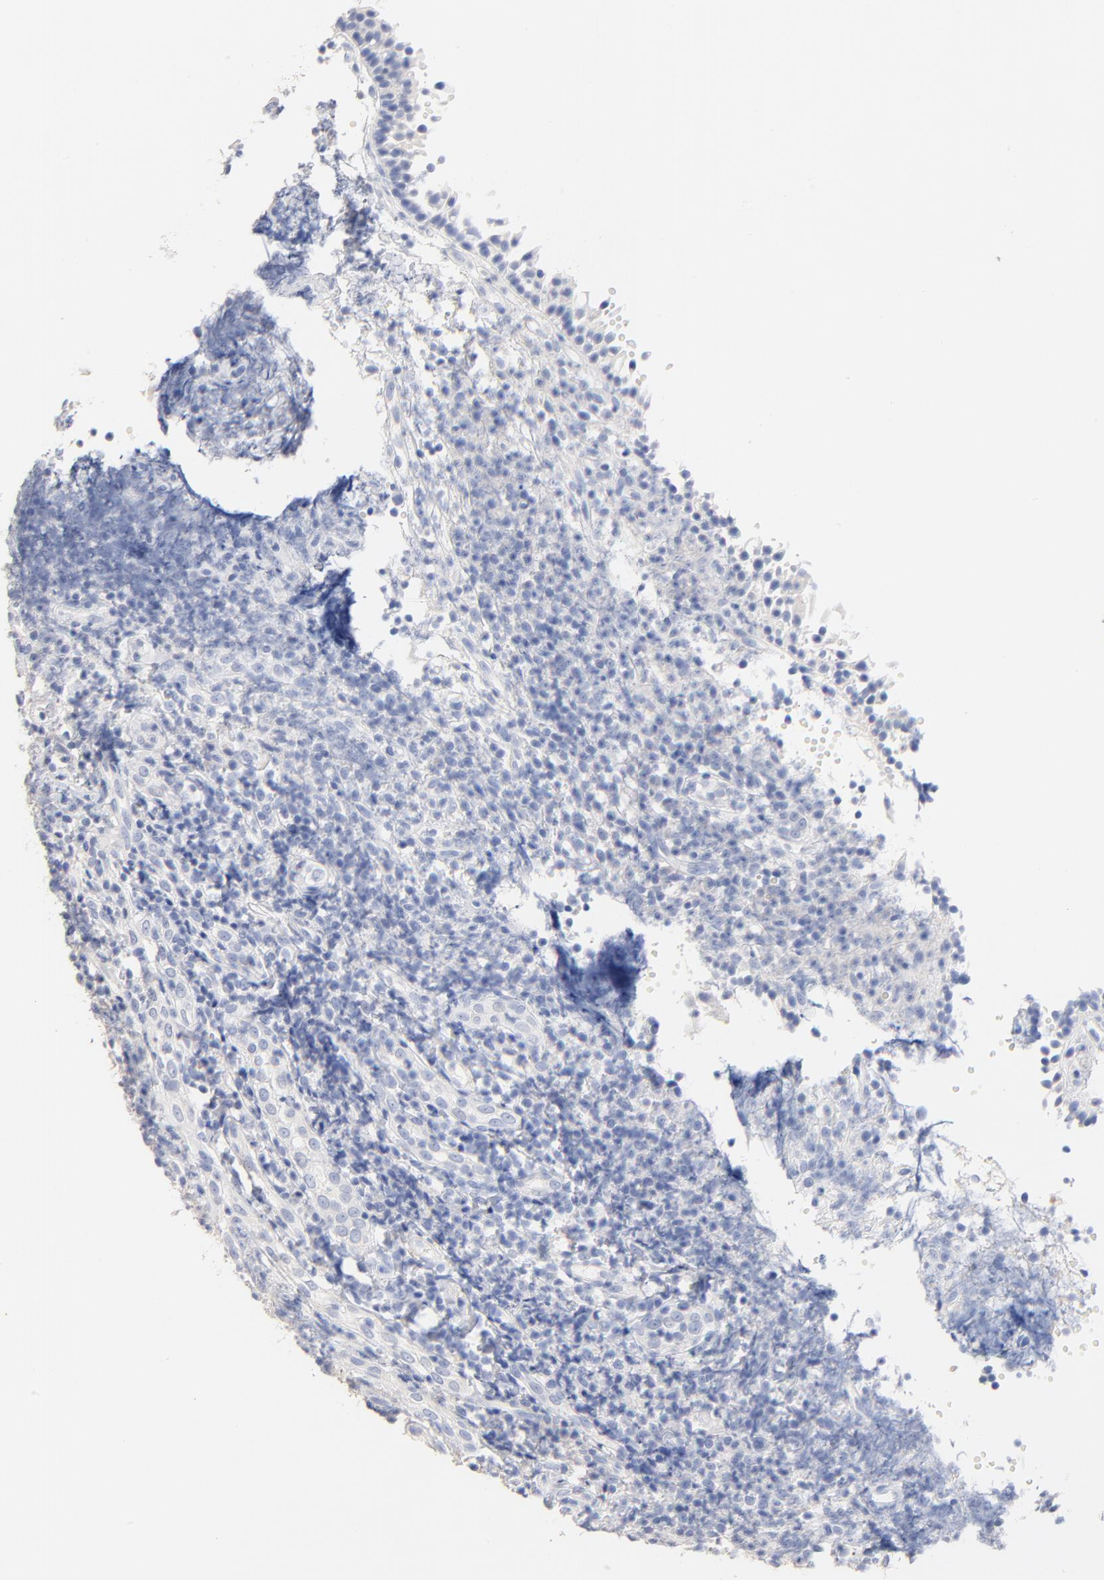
{"staining": {"intensity": "negative", "quantity": "none", "location": "none"}, "tissue": "tonsil", "cell_type": "Germinal center cells", "image_type": "normal", "snomed": [{"axis": "morphology", "description": "Normal tissue, NOS"}, {"axis": "topography", "description": "Tonsil"}], "caption": "This is an immunohistochemistry photomicrograph of unremarkable tonsil. There is no expression in germinal center cells.", "gene": "CPS1", "patient": {"sex": "female", "age": 40}}